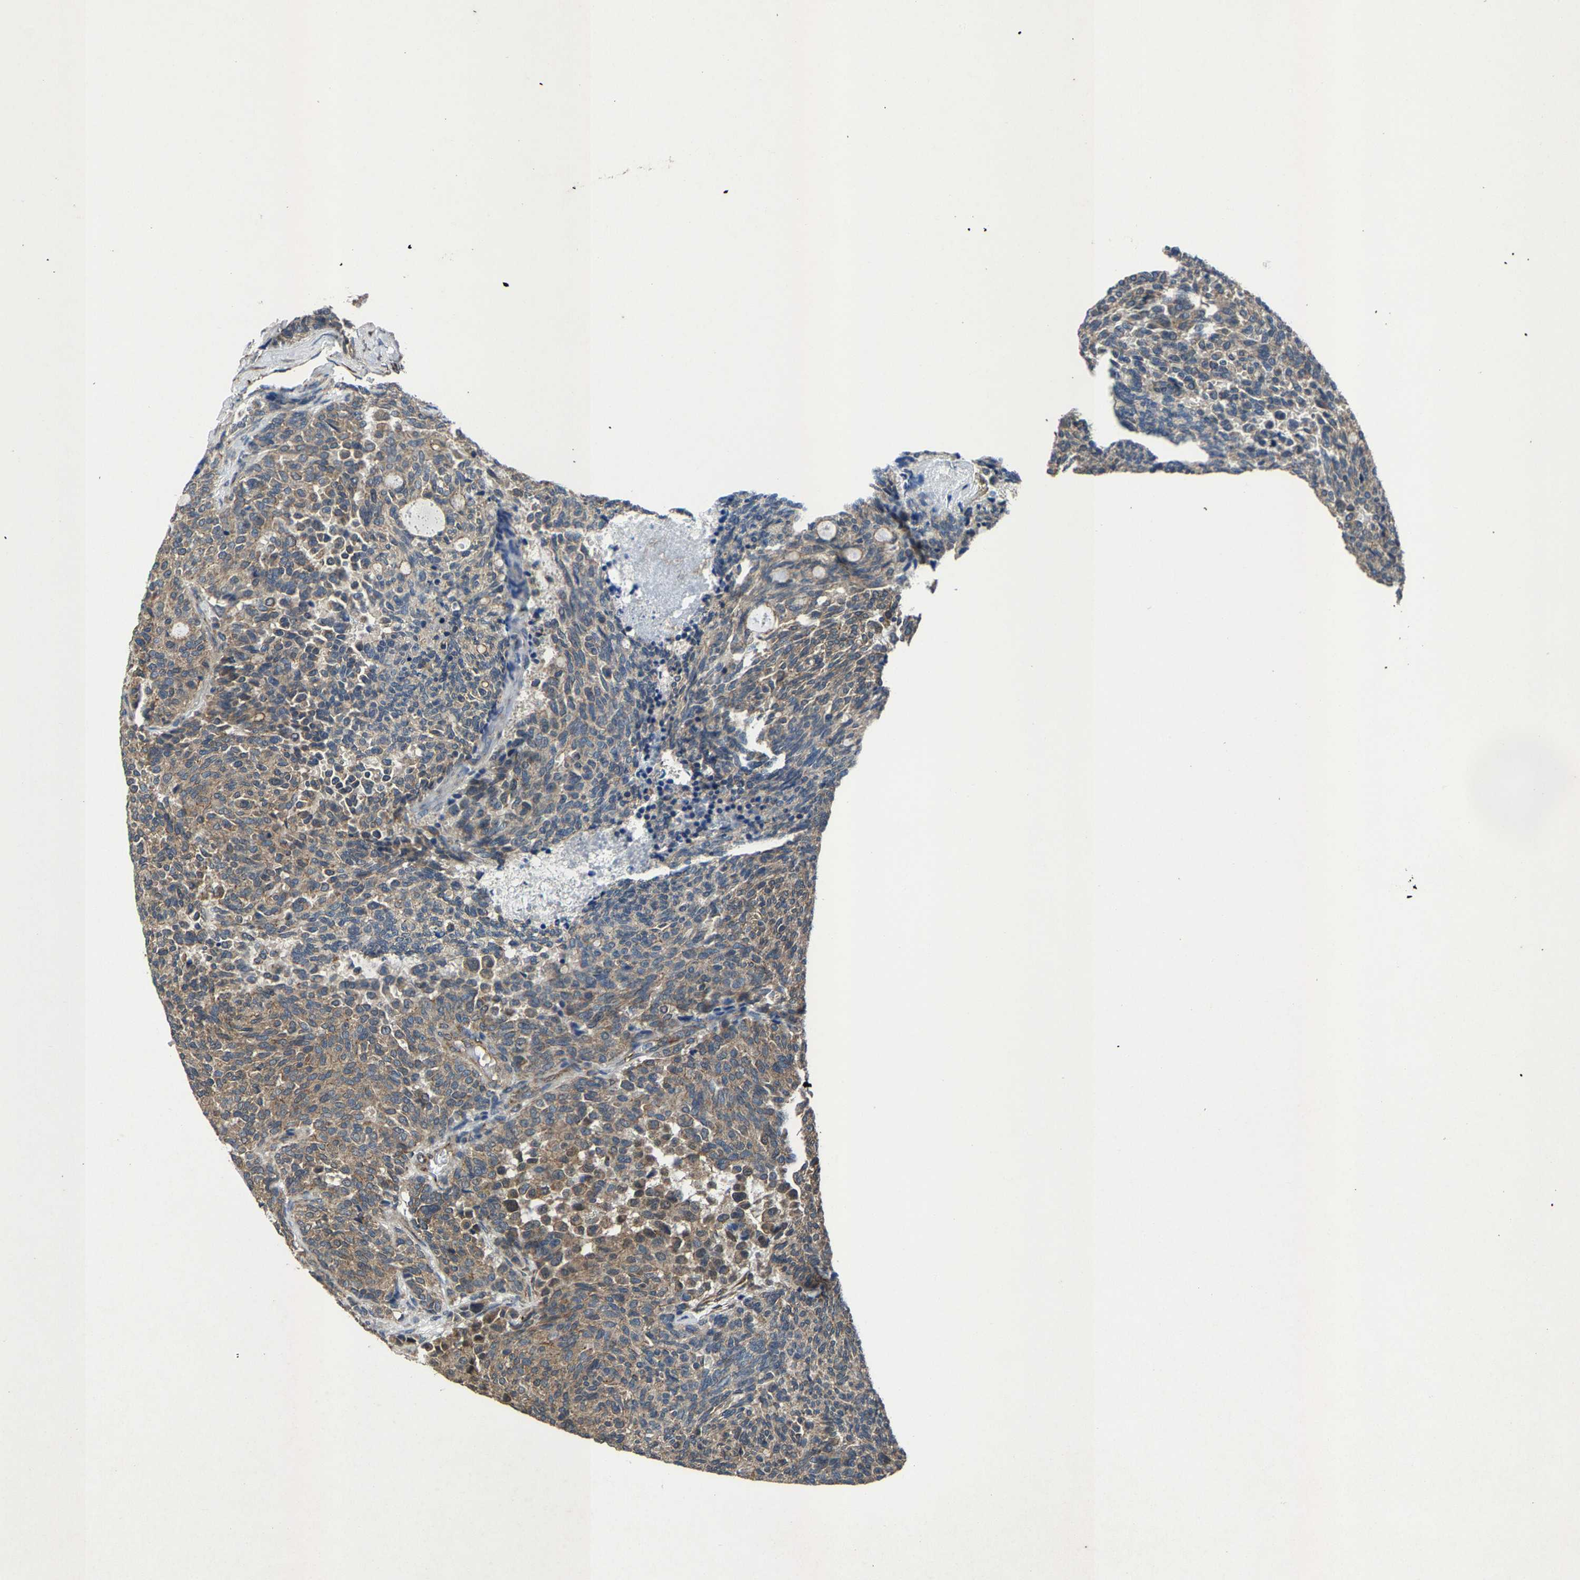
{"staining": {"intensity": "weak", "quantity": ">75%", "location": "cytoplasmic/membranous"}, "tissue": "carcinoid", "cell_type": "Tumor cells", "image_type": "cancer", "snomed": [{"axis": "morphology", "description": "Carcinoid, malignant, NOS"}, {"axis": "topography", "description": "Pancreas"}], "caption": "Weak cytoplasmic/membranous protein positivity is present in about >75% of tumor cells in carcinoid. (DAB (3,3'-diaminobenzidine) IHC, brown staining for protein, blue staining for nuclei).", "gene": "PDP1", "patient": {"sex": "female", "age": 54}}